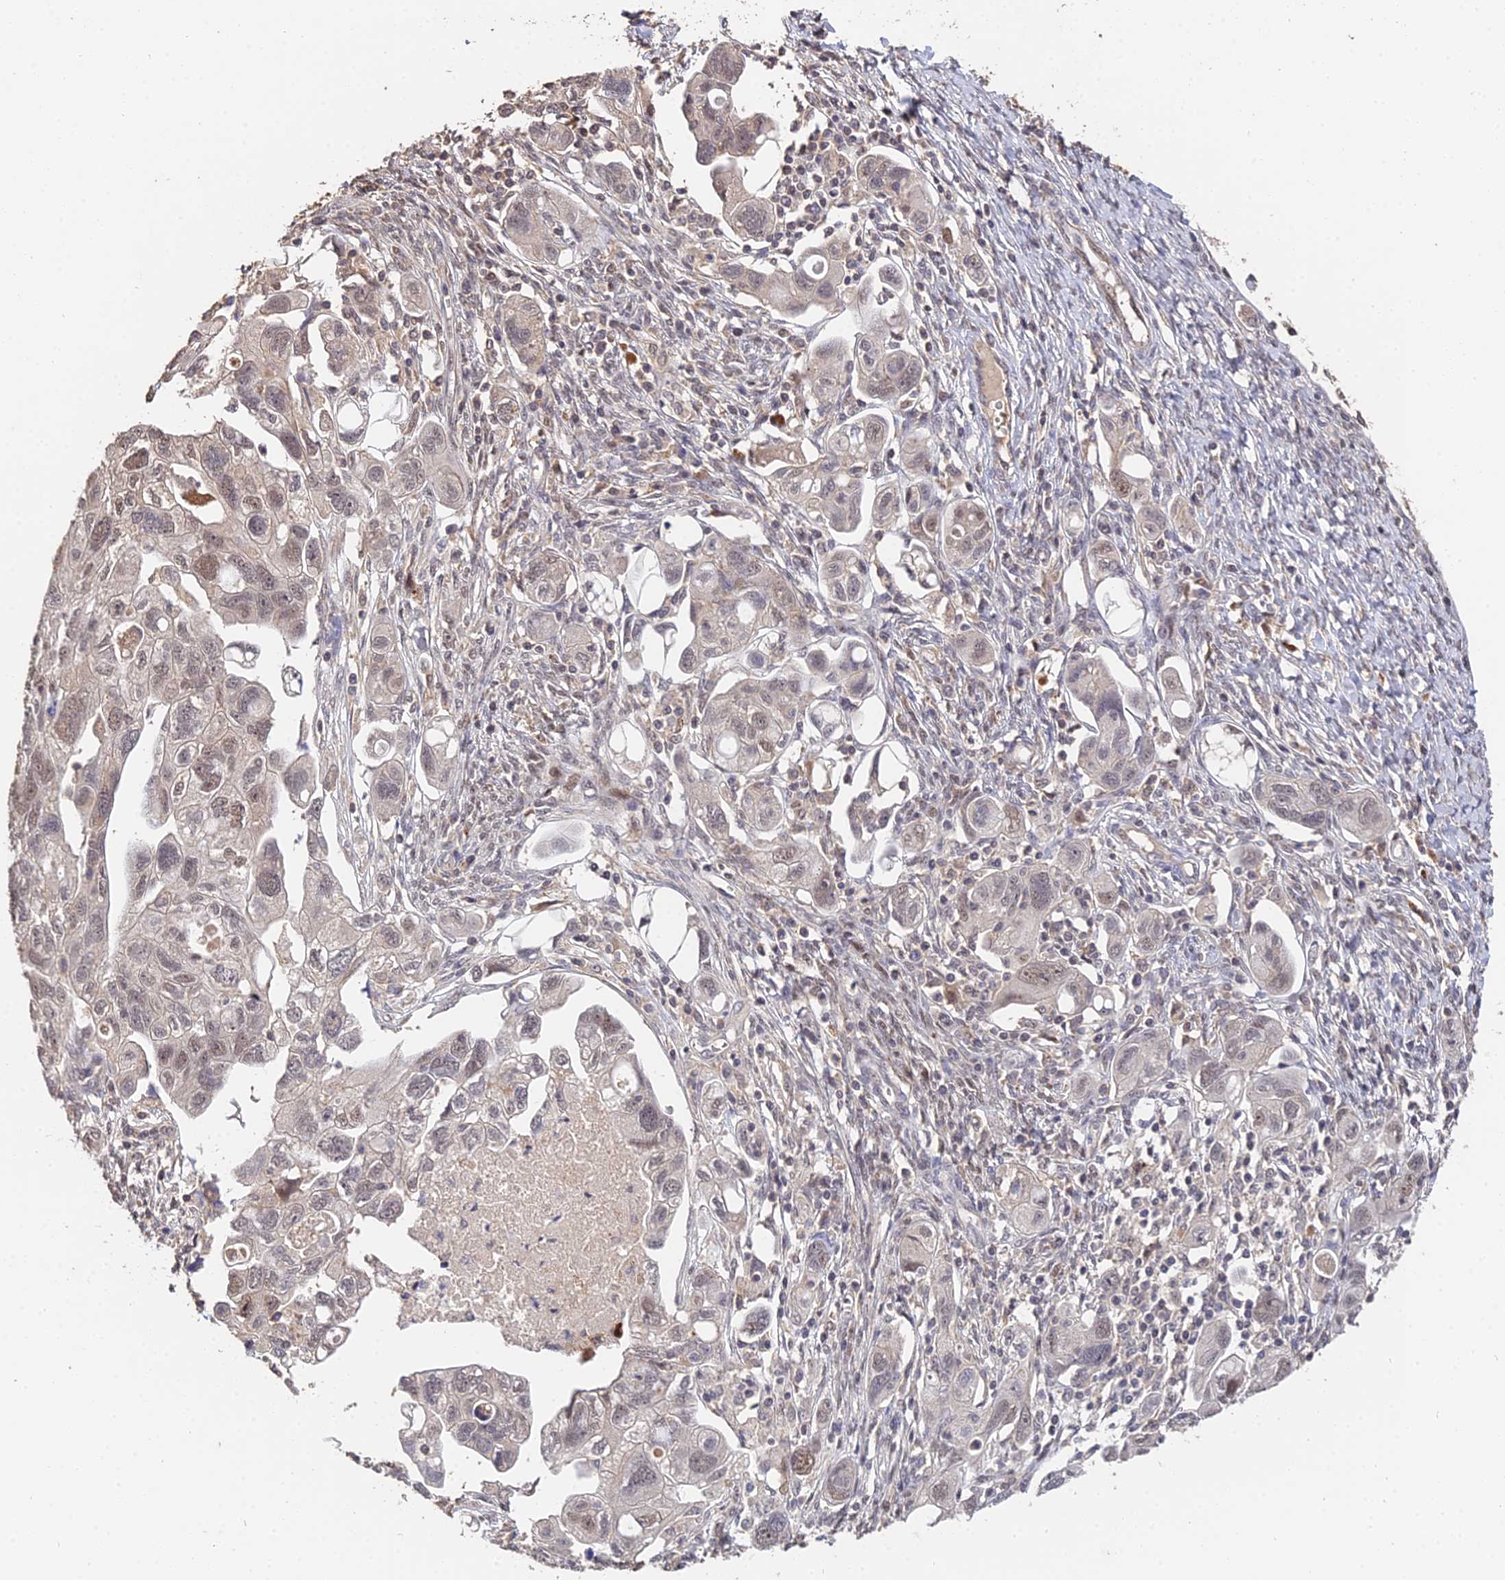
{"staining": {"intensity": "weak", "quantity": ">75%", "location": "nuclear"}, "tissue": "ovarian cancer", "cell_type": "Tumor cells", "image_type": "cancer", "snomed": [{"axis": "morphology", "description": "Carcinoma, NOS"}, {"axis": "morphology", "description": "Cystadenocarcinoma, serous, NOS"}, {"axis": "topography", "description": "Ovary"}], "caption": "A high-resolution histopathology image shows IHC staining of carcinoma (ovarian), which displays weak nuclear expression in approximately >75% of tumor cells.", "gene": "LSM5", "patient": {"sex": "female", "age": 69}}